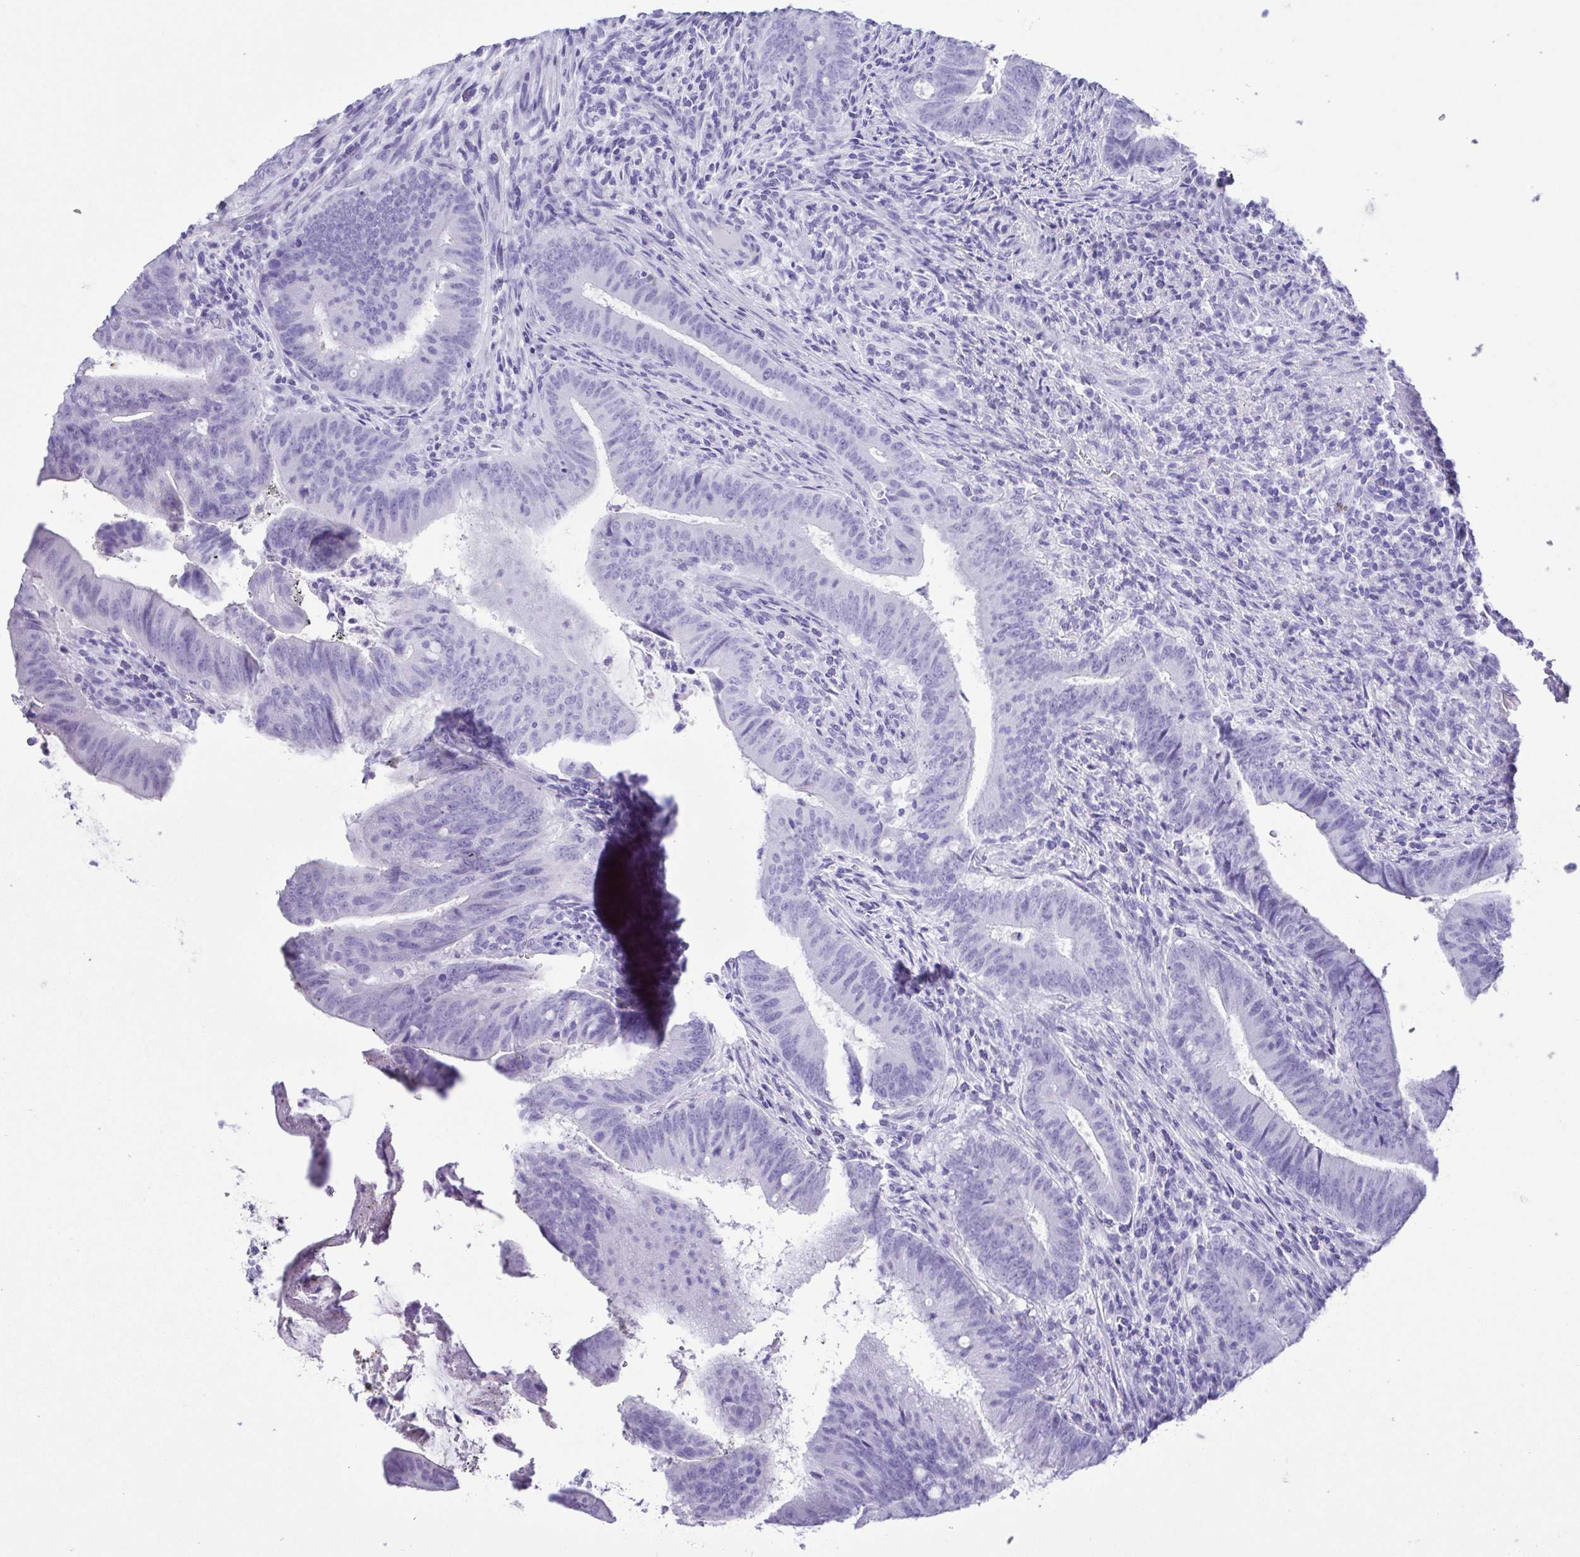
{"staining": {"intensity": "negative", "quantity": "none", "location": "none"}, "tissue": "colorectal cancer", "cell_type": "Tumor cells", "image_type": "cancer", "snomed": [{"axis": "morphology", "description": "Adenocarcinoma, NOS"}, {"axis": "topography", "description": "Colon"}], "caption": "DAB (3,3'-diaminobenzidine) immunohistochemical staining of human colorectal cancer shows no significant positivity in tumor cells.", "gene": "CASP14", "patient": {"sex": "female", "age": 43}}